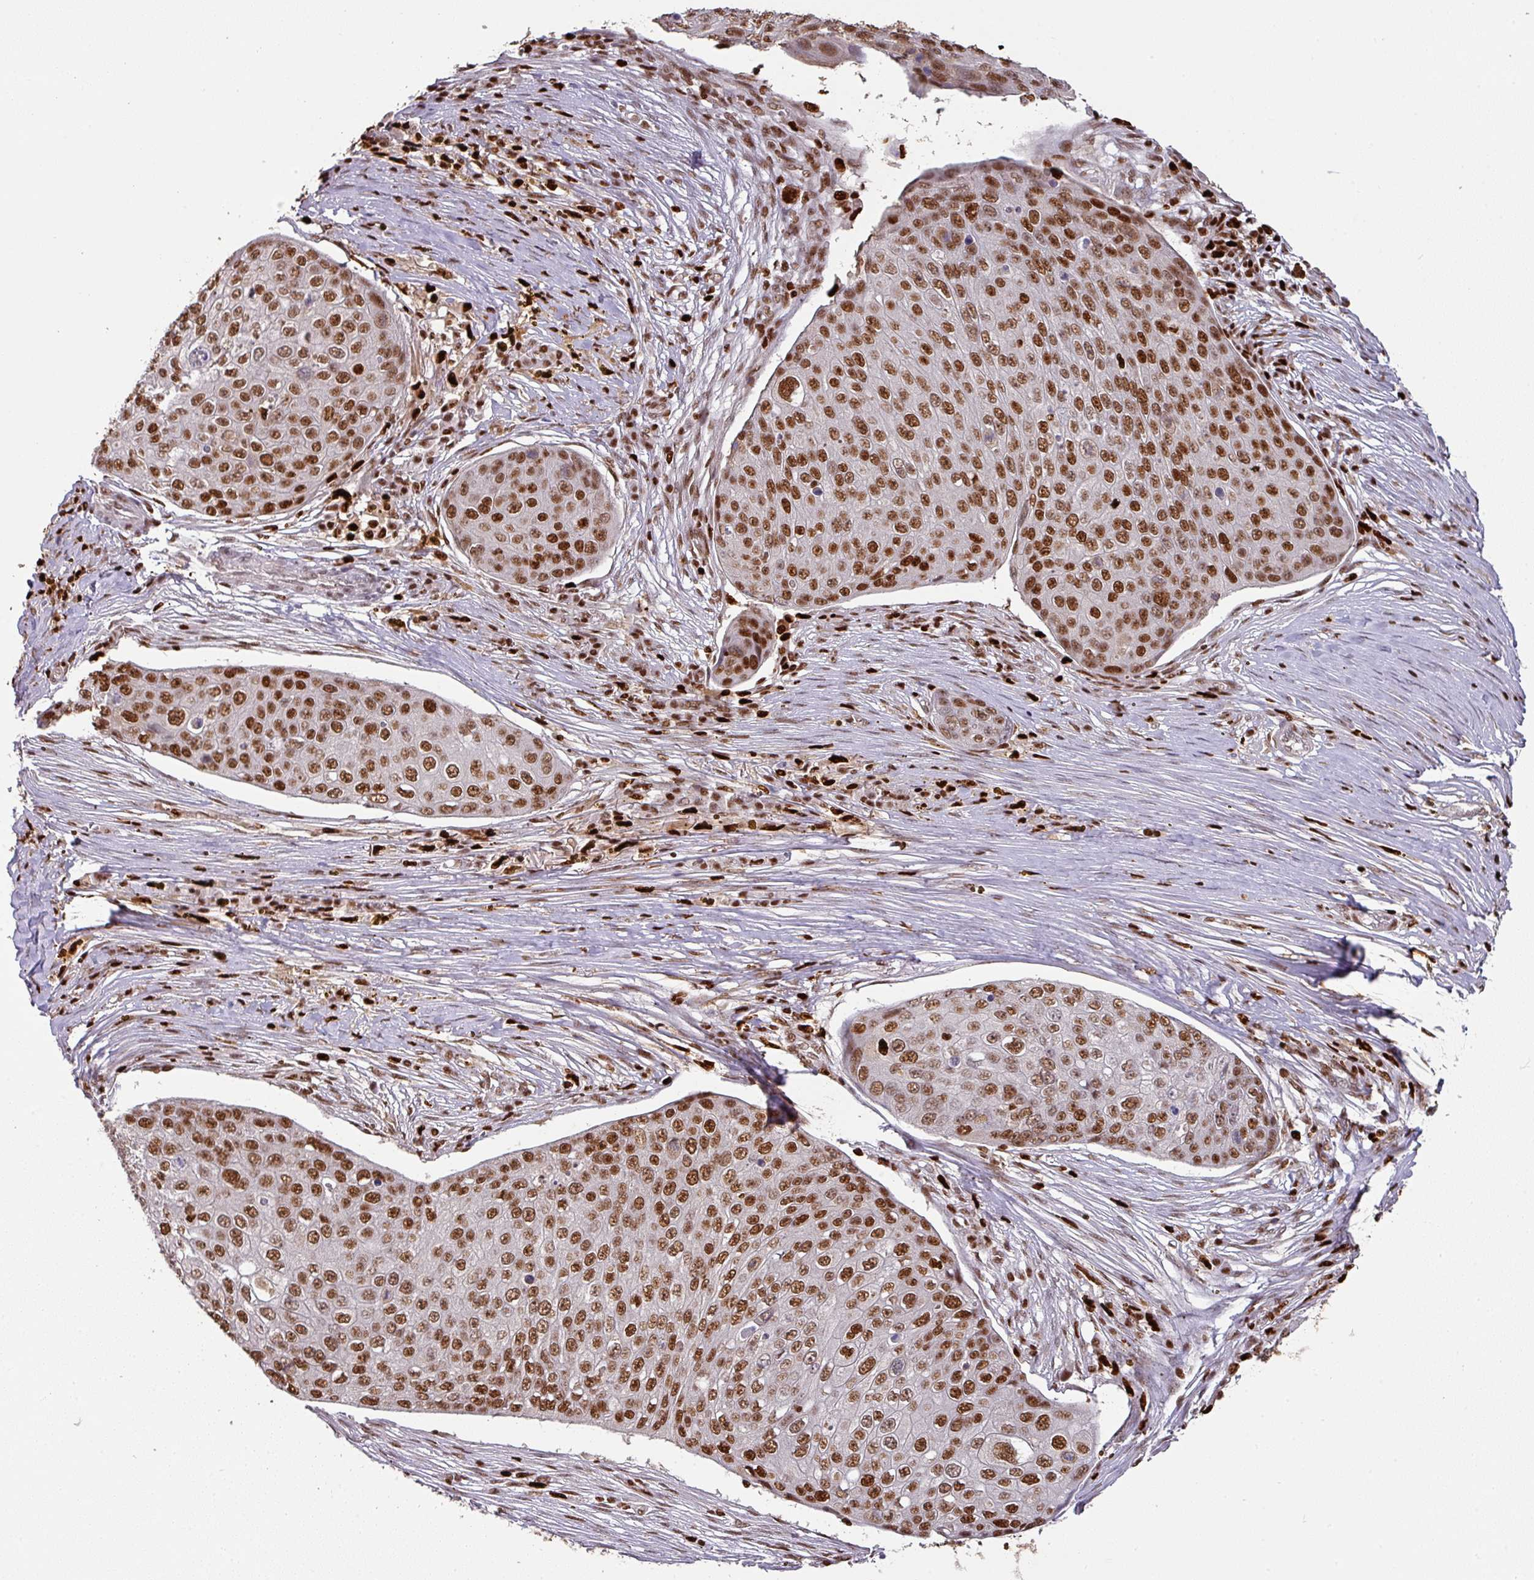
{"staining": {"intensity": "moderate", "quantity": "25%-75%", "location": "nuclear"}, "tissue": "skin cancer", "cell_type": "Tumor cells", "image_type": "cancer", "snomed": [{"axis": "morphology", "description": "Squamous cell carcinoma, NOS"}, {"axis": "topography", "description": "Skin"}], "caption": "Human squamous cell carcinoma (skin) stained with a brown dye demonstrates moderate nuclear positive expression in about 25%-75% of tumor cells.", "gene": "SAMHD1", "patient": {"sex": "male", "age": 71}}